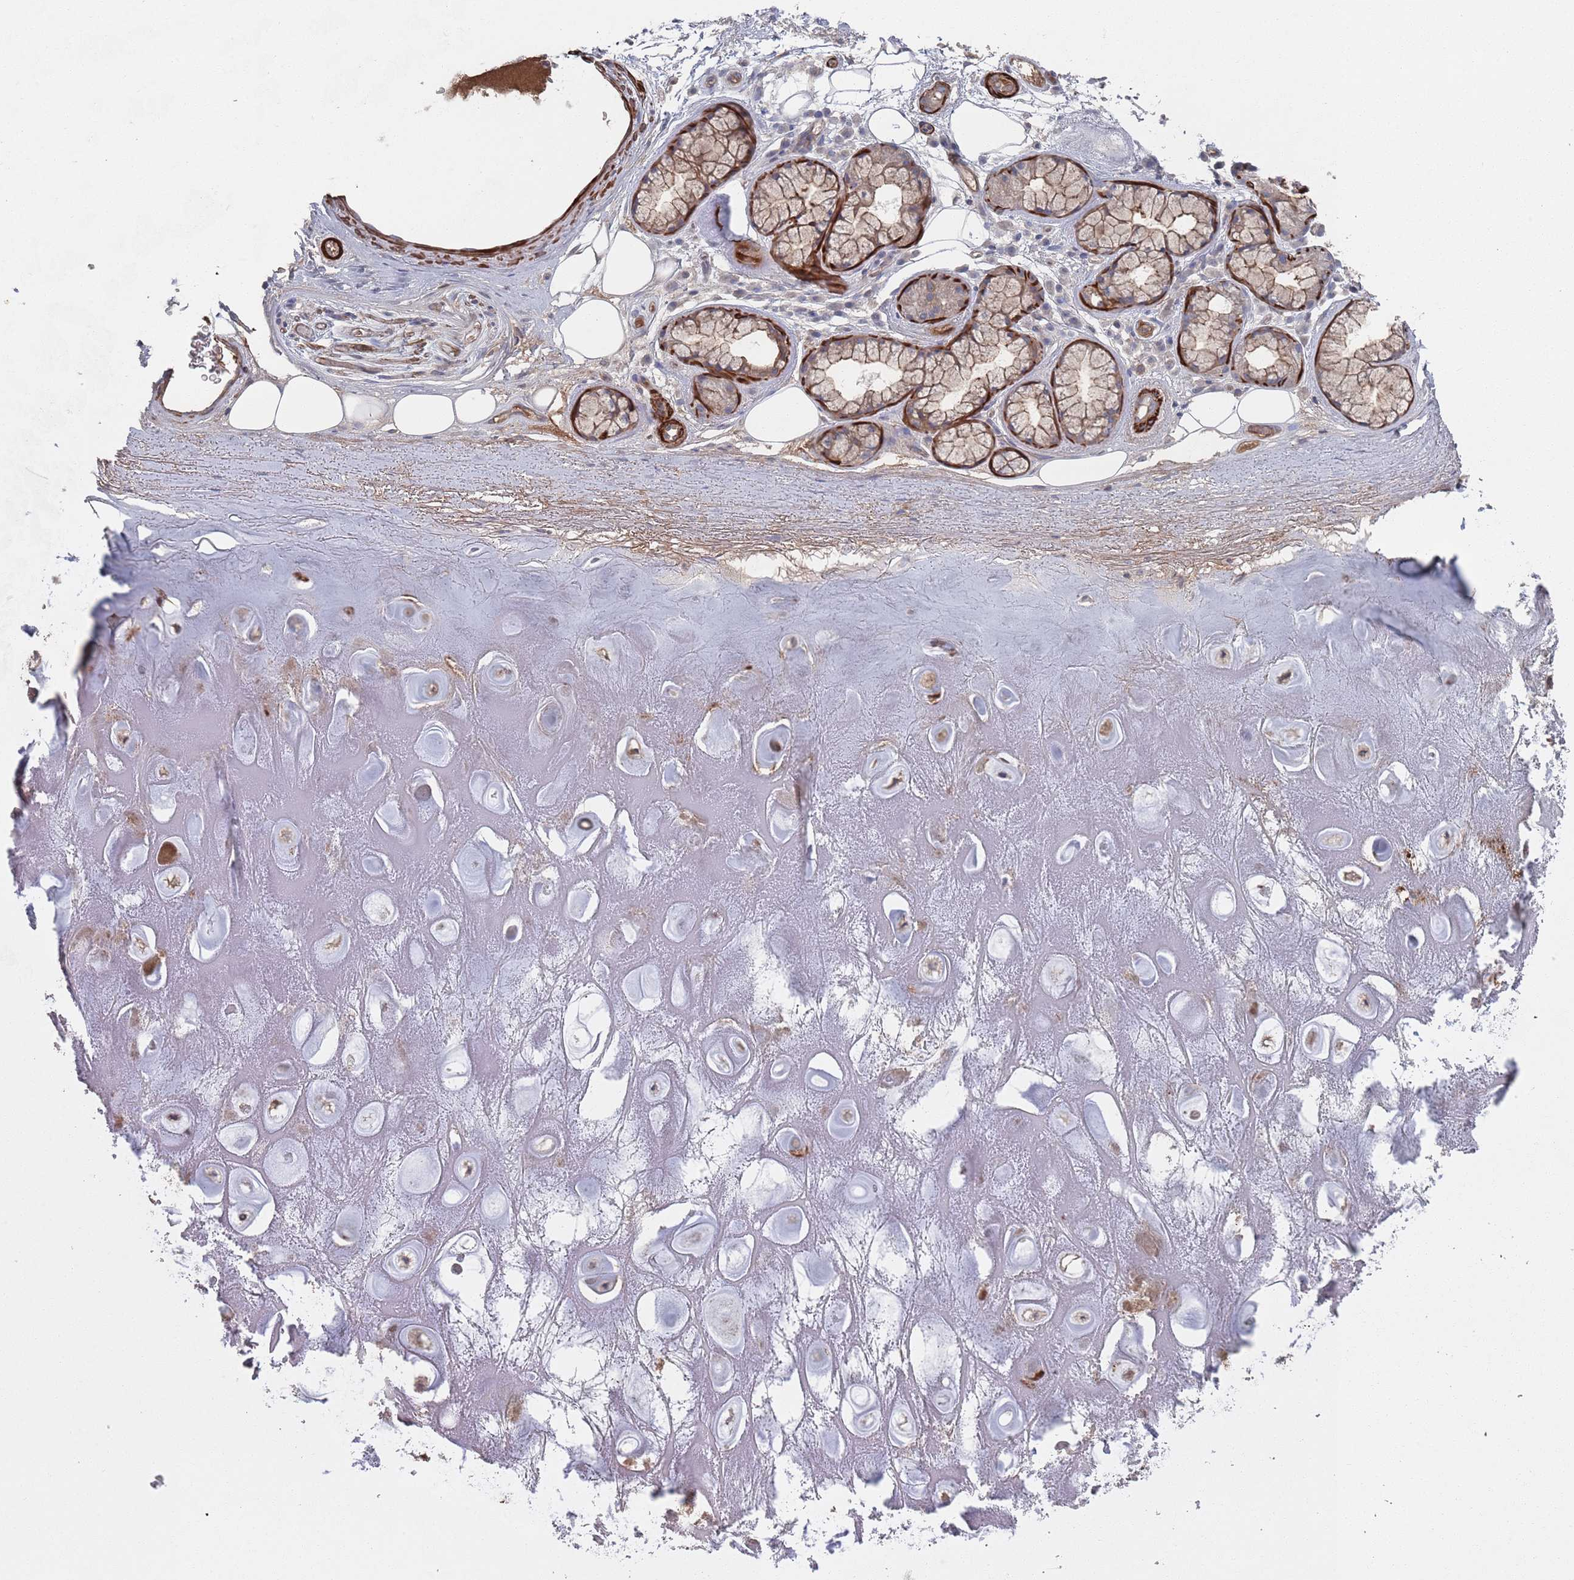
{"staining": {"intensity": "negative", "quantity": "none", "location": "none"}, "tissue": "adipose tissue", "cell_type": "Adipocytes", "image_type": "normal", "snomed": [{"axis": "morphology", "description": "Normal tissue, NOS"}, {"axis": "topography", "description": "Cartilage tissue"}], "caption": "High power microscopy image of an immunohistochemistry (IHC) micrograph of unremarkable adipose tissue, revealing no significant staining in adipocytes.", "gene": "PLEKHA4", "patient": {"sex": "male", "age": 81}}